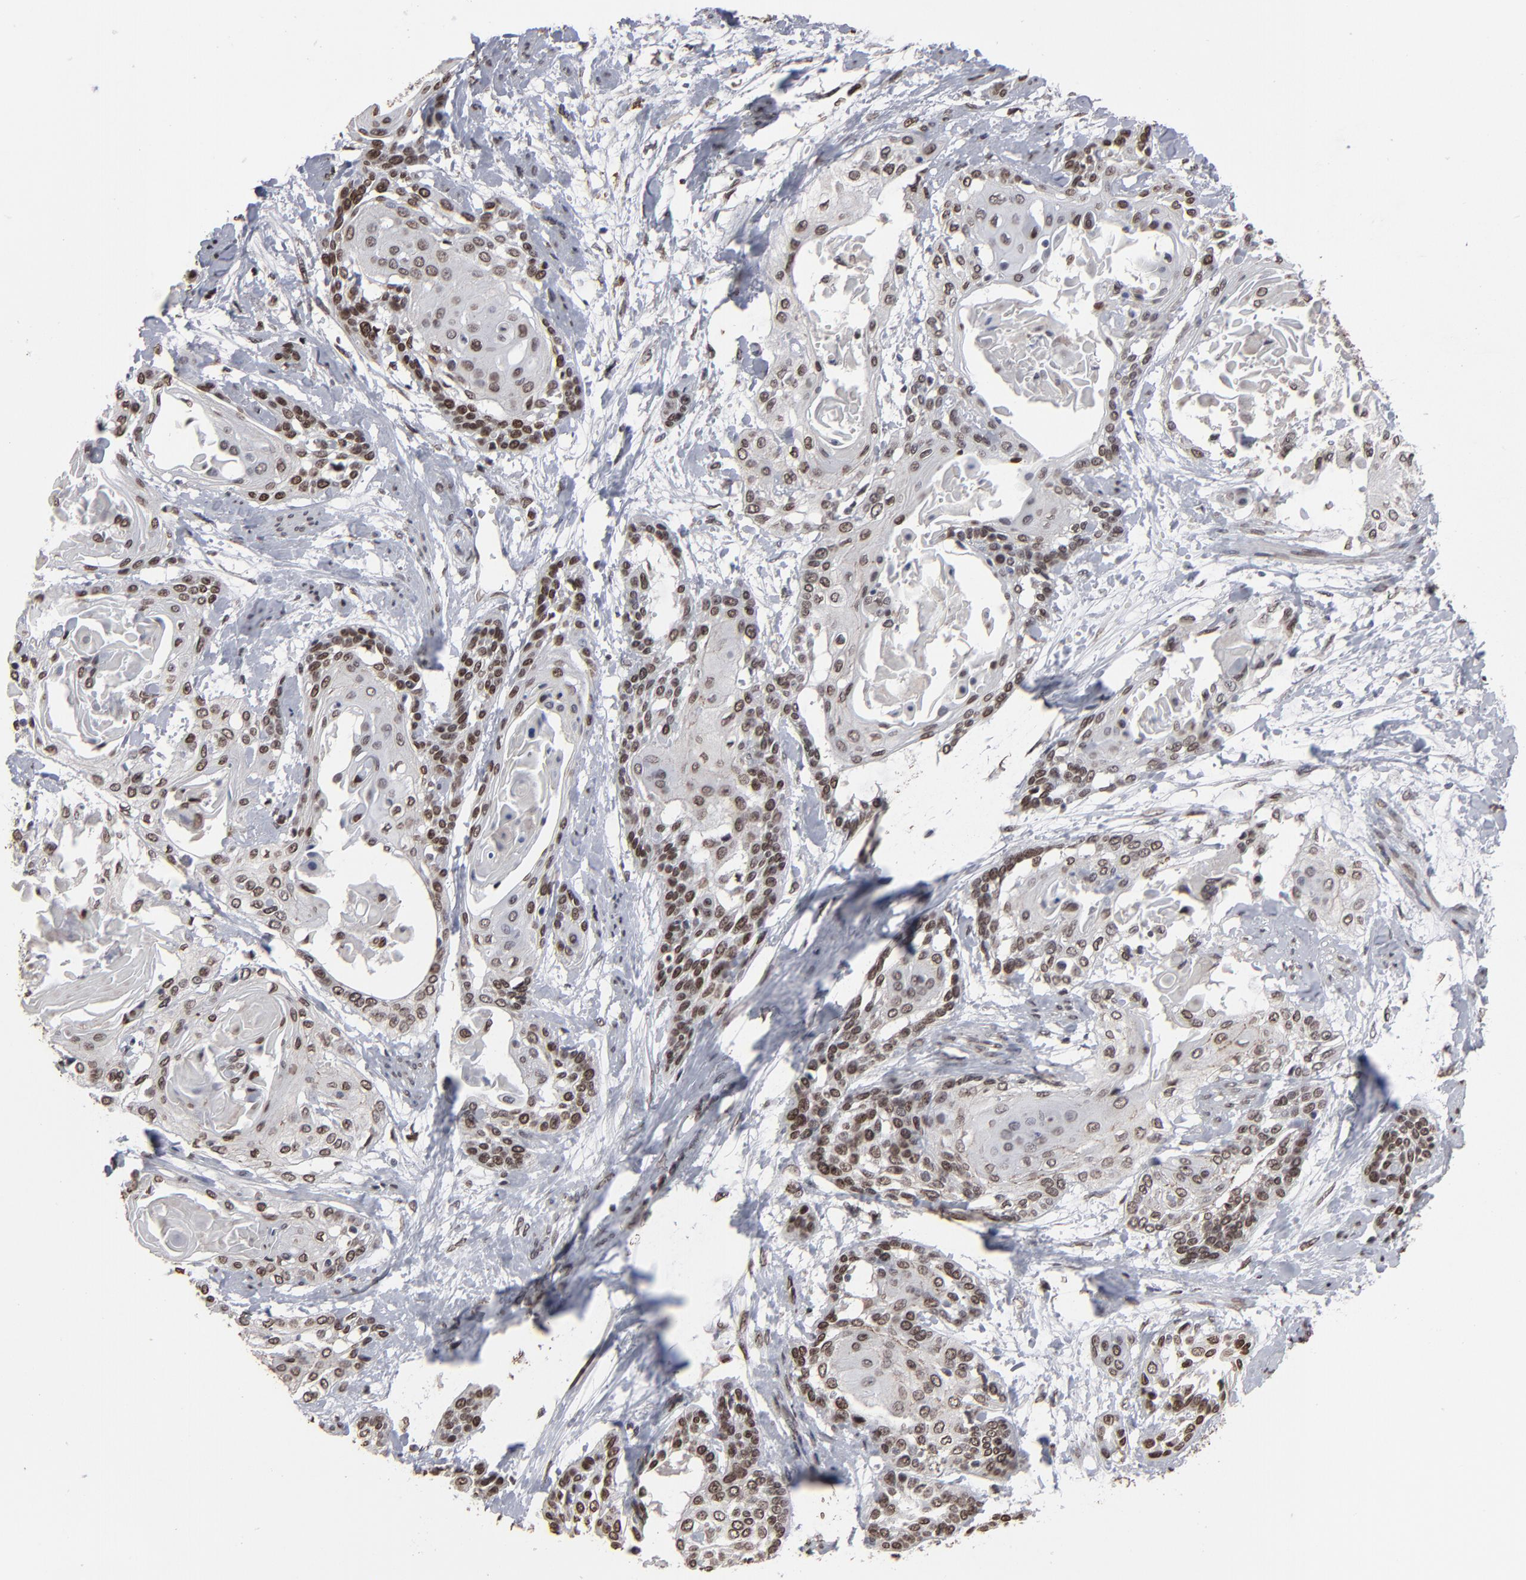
{"staining": {"intensity": "moderate", "quantity": "25%-75%", "location": "nuclear"}, "tissue": "cervical cancer", "cell_type": "Tumor cells", "image_type": "cancer", "snomed": [{"axis": "morphology", "description": "Squamous cell carcinoma, NOS"}, {"axis": "topography", "description": "Cervix"}], "caption": "Immunohistochemical staining of squamous cell carcinoma (cervical) reveals medium levels of moderate nuclear expression in about 25%-75% of tumor cells. The staining was performed using DAB, with brown indicating positive protein expression. Nuclei are stained blue with hematoxylin.", "gene": "BAZ1A", "patient": {"sex": "female", "age": 57}}